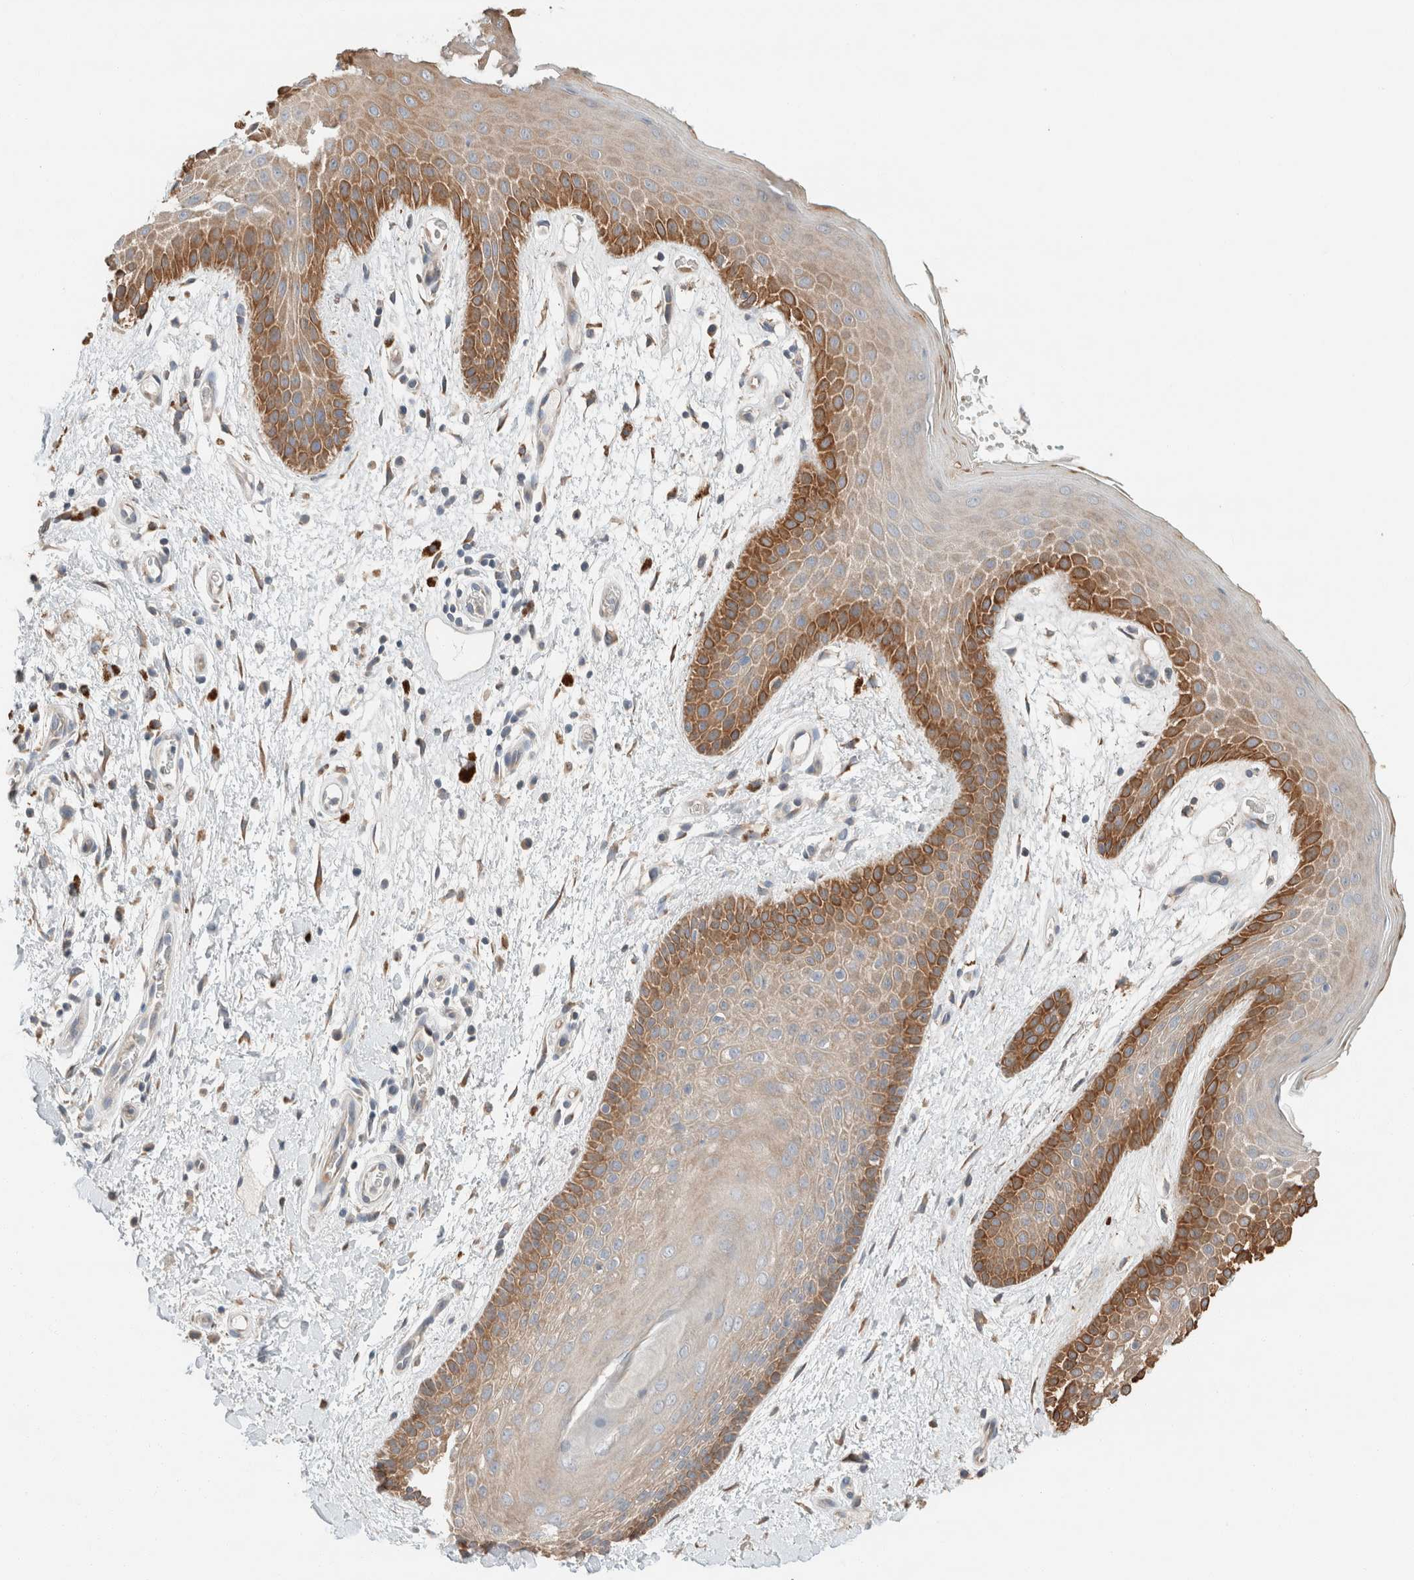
{"staining": {"intensity": "moderate", "quantity": ">75%", "location": "cytoplasmic/membranous"}, "tissue": "skin", "cell_type": "Epidermal cells", "image_type": "normal", "snomed": [{"axis": "morphology", "description": "Normal tissue, NOS"}, {"axis": "topography", "description": "Anal"}], "caption": "Immunohistochemical staining of normal skin shows medium levels of moderate cytoplasmic/membranous positivity in approximately >75% of epidermal cells.", "gene": "TUBD1", "patient": {"sex": "male", "age": 74}}